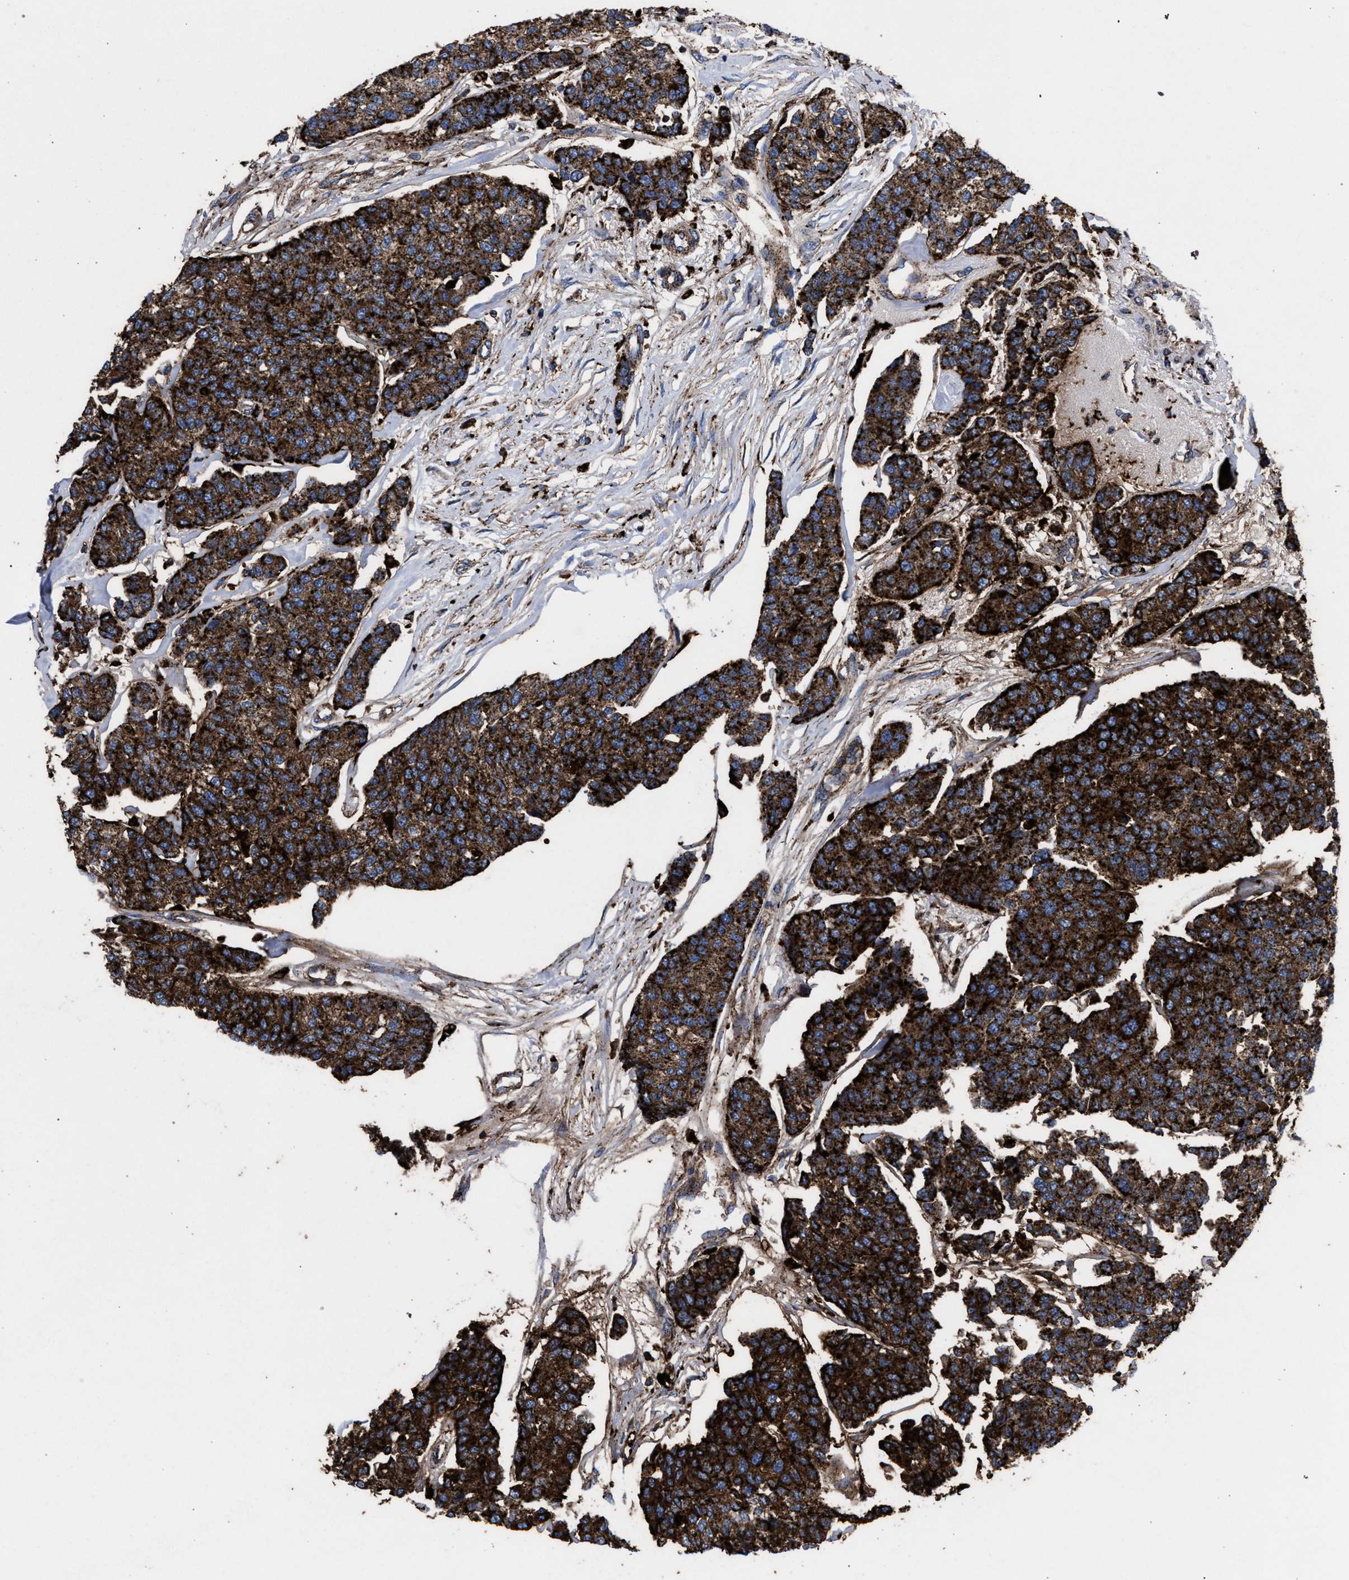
{"staining": {"intensity": "strong", "quantity": ">75%", "location": "cytoplasmic/membranous"}, "tissue": "breast cancer", "cell_type": "Tumor cells", "image_type": "cancer", "snomed": [{"axis": "morphology", "description": "Duct carcinoma"}, {"axis": "topography", "description": "Breast"}], "caption": "Immunohistochemistry (IHC) histopathology image of neoplastic tissue: breast cancer stained using immunohistochemistry (IHC) shows high levels of strong protein expression localized specifically in the cytoplasmic/membranous of tumor cells, appearing as a cytoplasmic/membranous brown color.", "gene": "PPT1", "patient": {"sex": "female", "age": 51}}